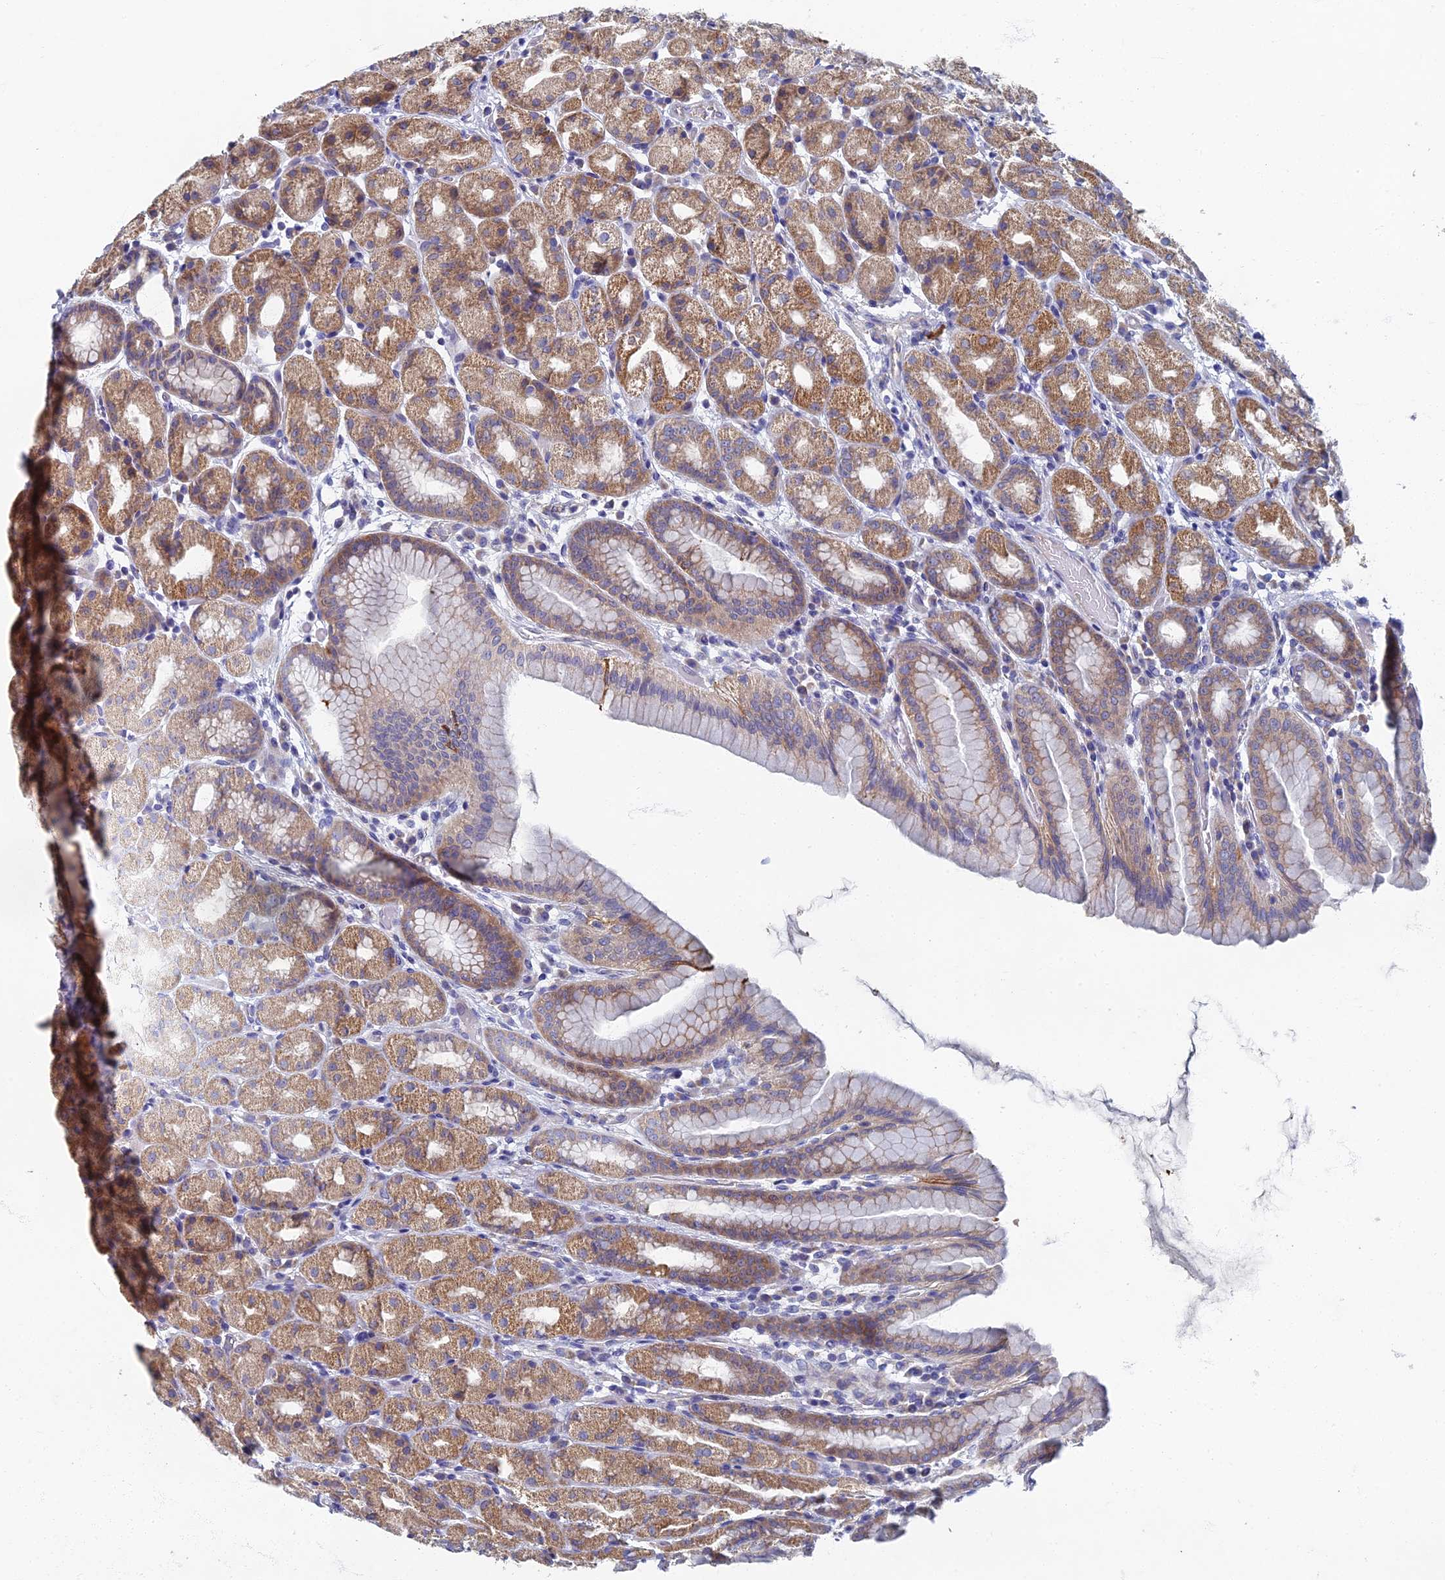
{"staining": {"intensity": "moderate", "quantity": ">75%", "location": "cytoplasmic/membranous"}, "tissue": "stomach", "cell_type": "Glandular cells", "image_type": "normal", "snomed": [{"axis": "morphology", "description": "Normal tissue, NOS"}, {"axis": "topography", "description": "Stomach, upper"}], "caption": "Stomach stained with DAB (3,3'-diaminobenzidine) immunohistochemistry (IHC) exhibits medium levels of moderate cytoplasmic/membranous staining in about >75% of glandular cells.", "gene": "SPIN4", "patient": {"sex": "male", "age": 68}}